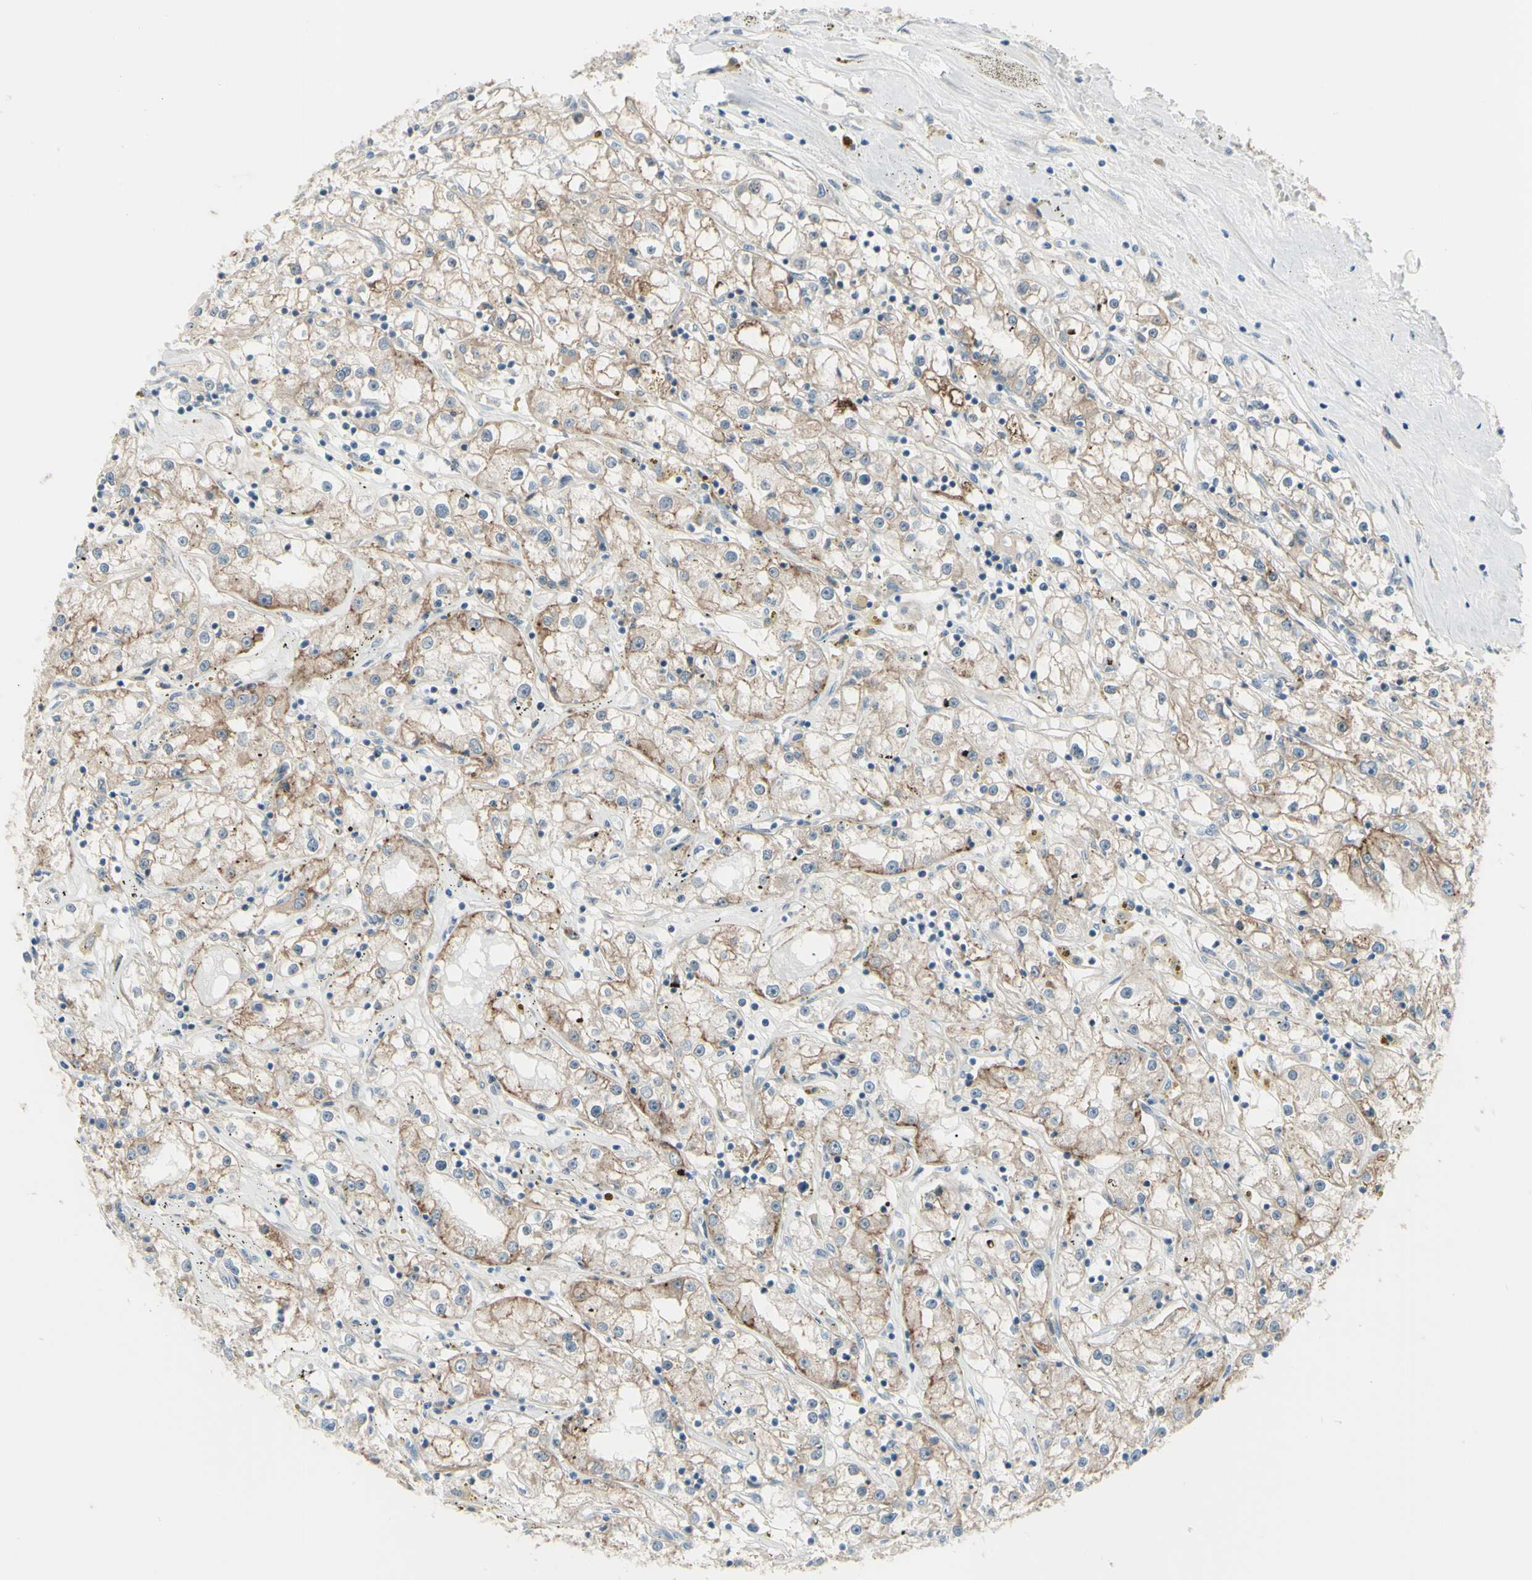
{"staining": {"intensity": "moderate", "quantity": ">75%", "location": "cytoplasmic/membranous"}, "tissue": "renal cancer", "cell_type": "Tumor cells", "image_type": "cancer", "snomed": [{"axis": "morphology", "description": "Adenocarcinoma, NOS"}, {"axis": "topography", "description": "Kidney"}], "caption": "Moderate cytoplasmic/membranous protein positivity is seen in approximately >75% of tumor cells in renal cancer (adenocarcinoma).", "gene": "LRRK1", "patient": {"sex": "male", "age": 56}}